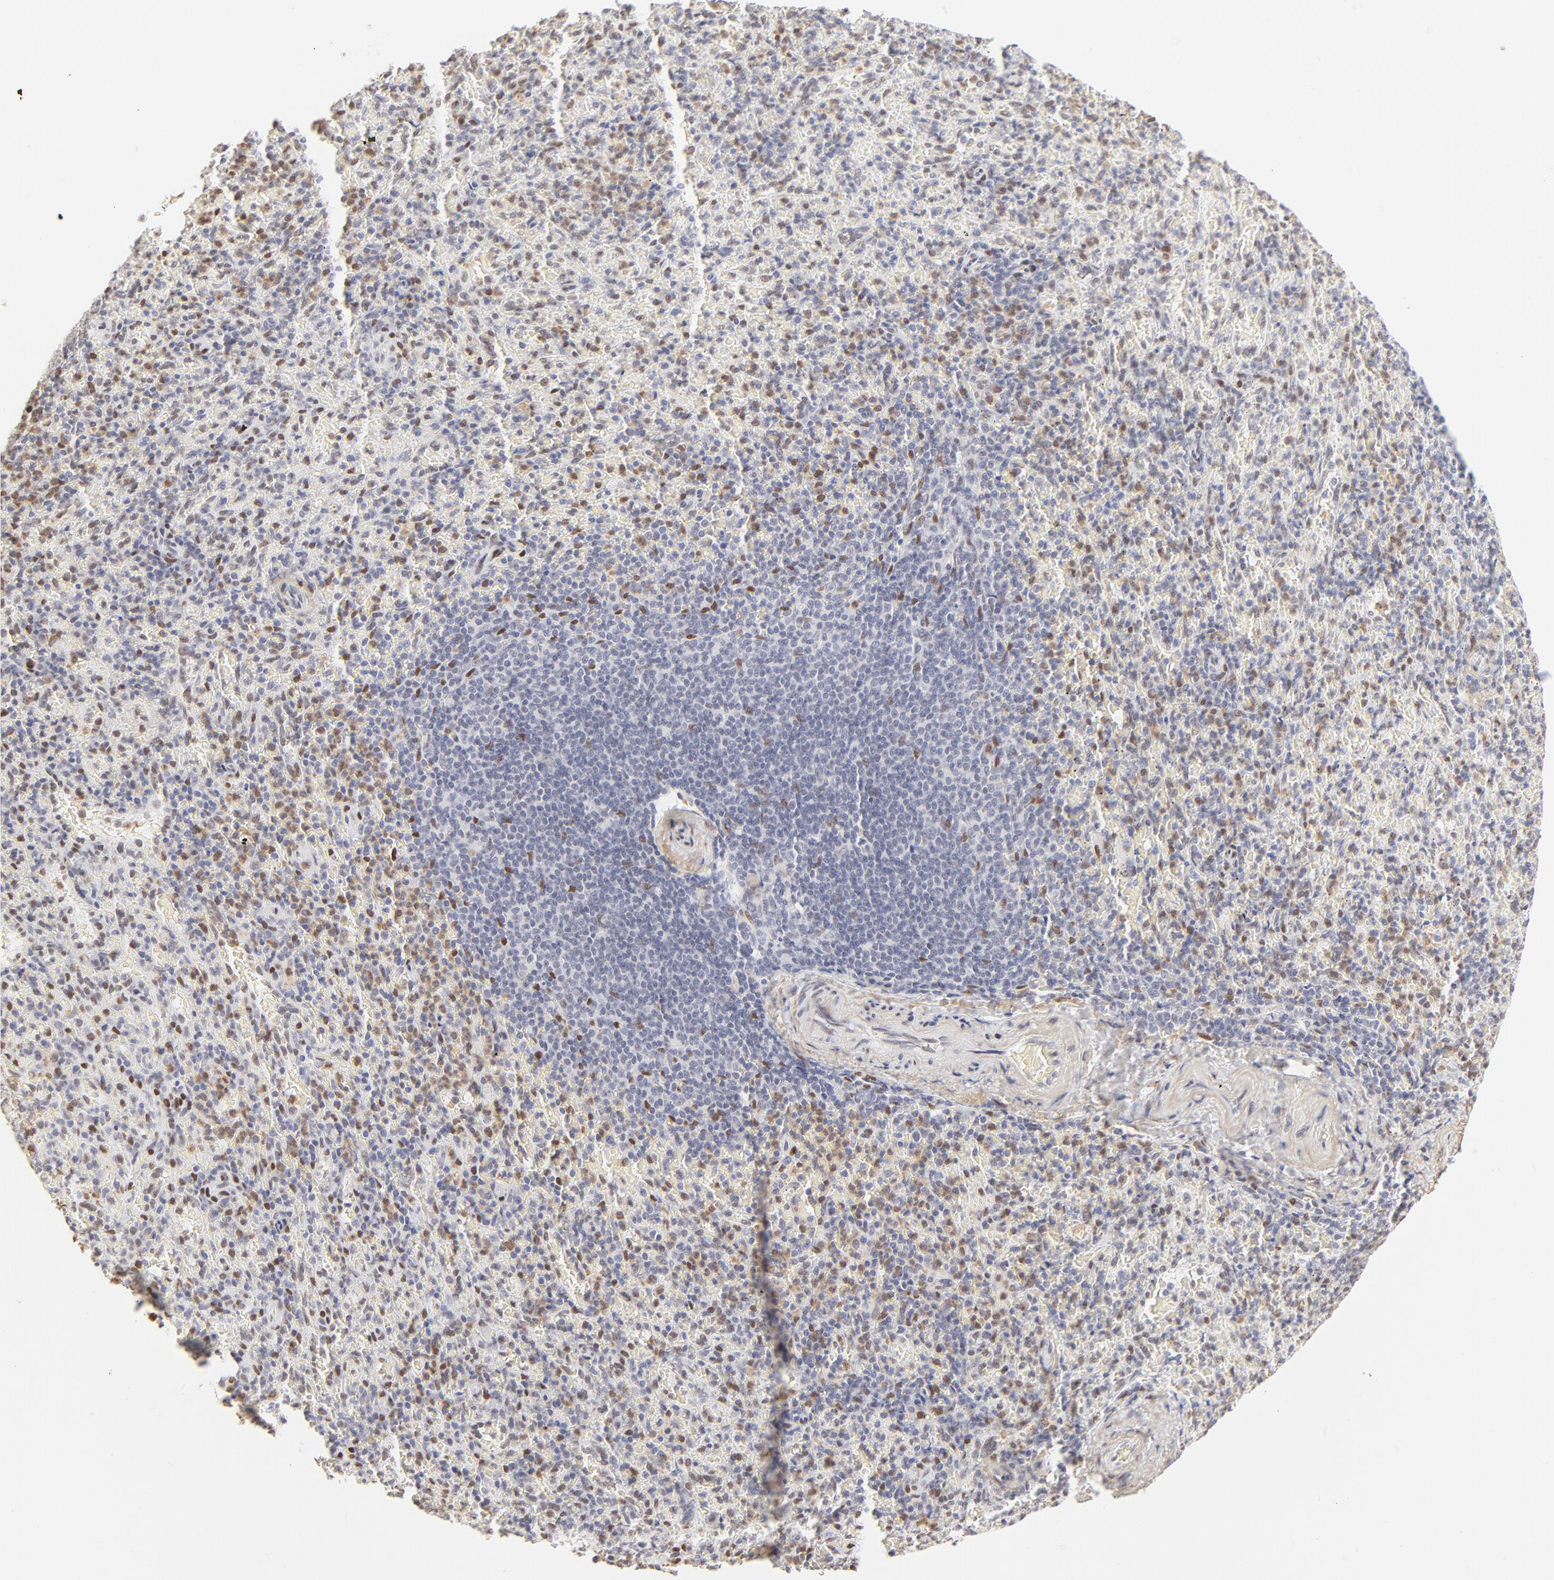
{"staining": {"intensity": "moderate", "quantity": "<25%", "location": "nuclear"}, "tissue": "spleen", "cell_type": "Cells in red pulp", "image_type": "normal", "snomed": [{"axis": "morphology", "description": "Normal tissue, NOS"}, {"axis": "topography", "description": "Spleen"}], "caption": "A brown stain highlights moderate nuclear positivity of a protein in cells in red pulp of normal spleen. (Stains: DAB (3,3'-diaminobenzidine) in brown, nuclei in blue, Microscopy: brightfield microscopy at high magnification).", "gene": "PBX1", "patient": {"sex": "female", "age": 43}}